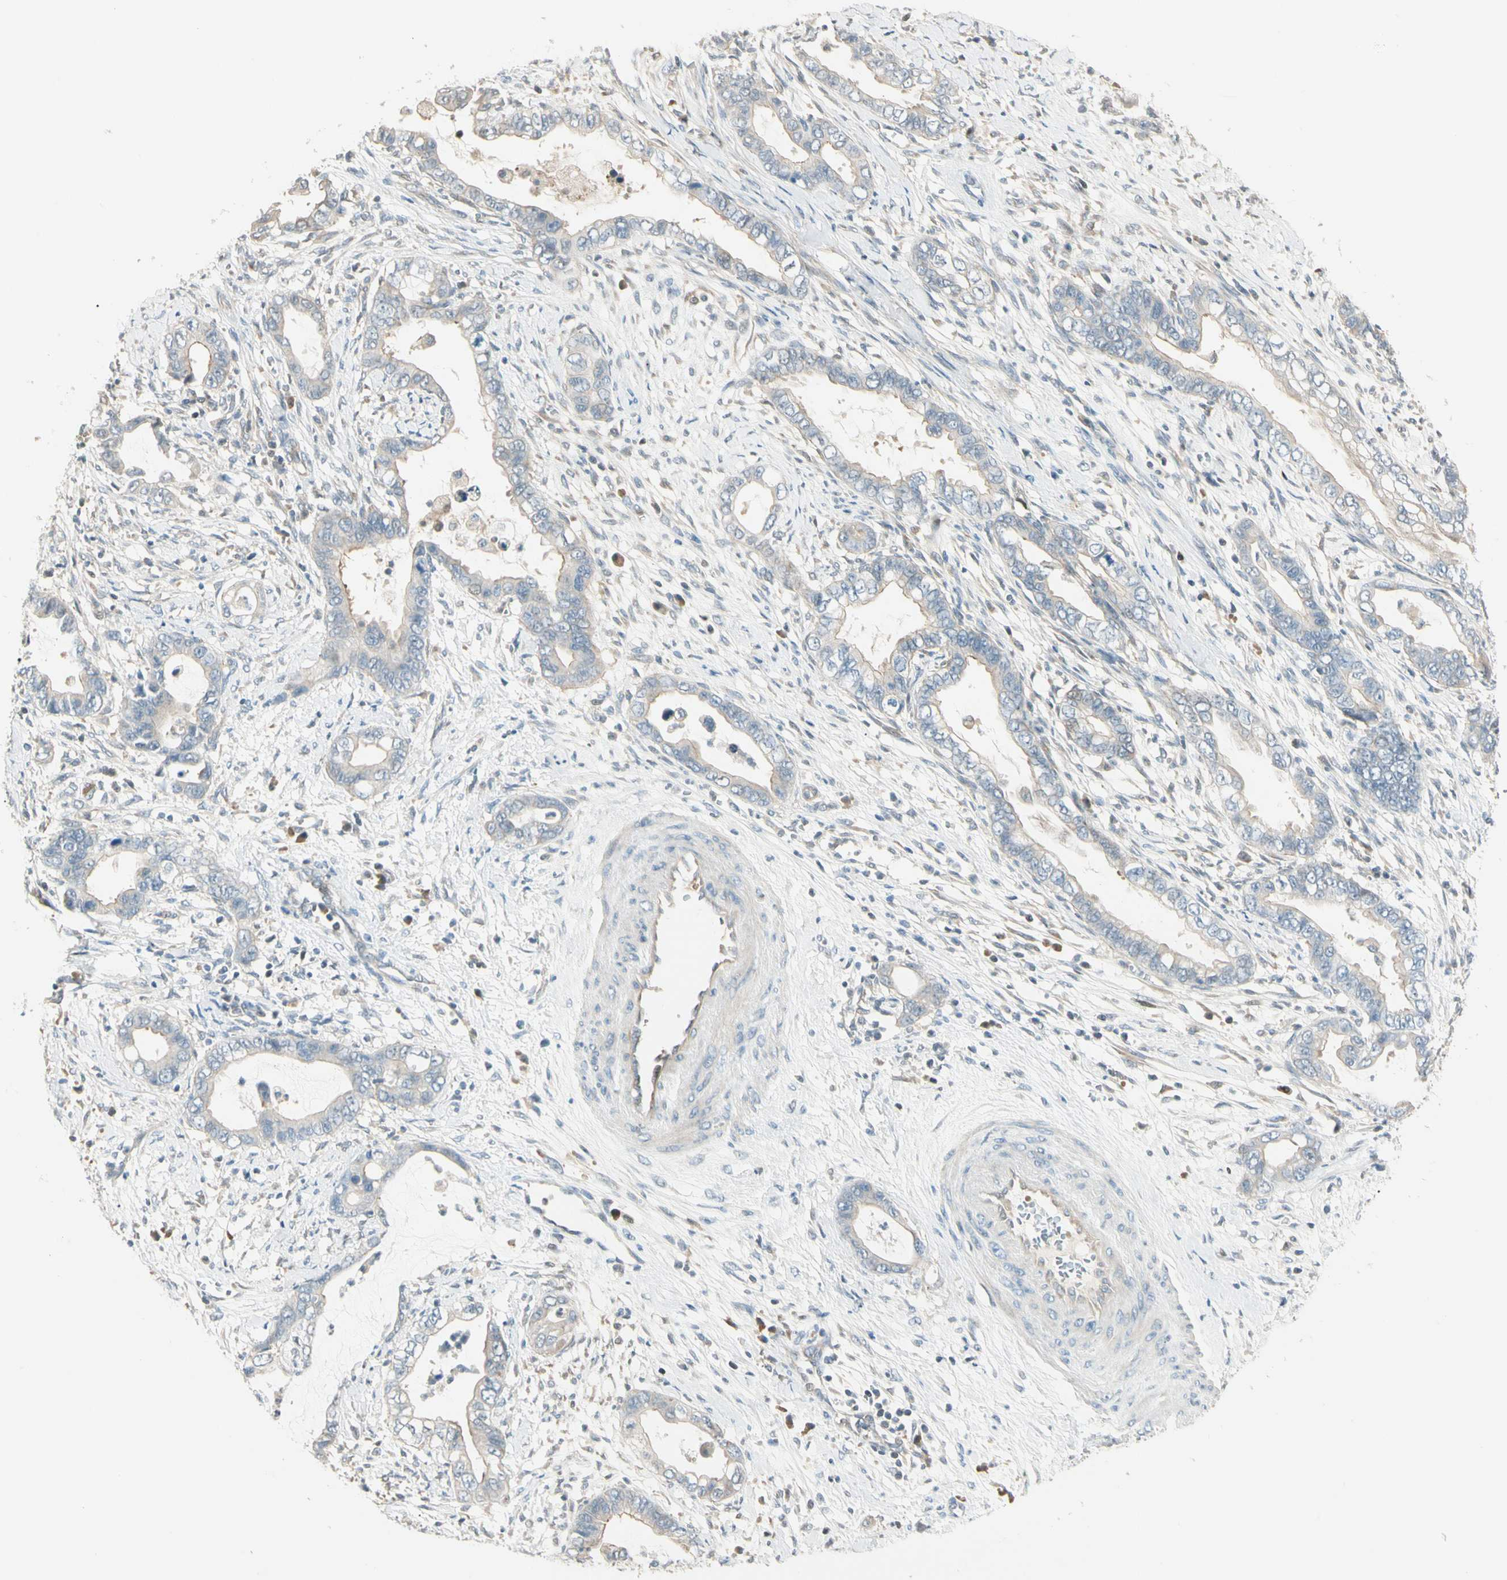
{"staining": {"intensity": "weak", "quantity": ">75%", "location": "cytoplasmic/membranous"}, "tissue": "cervical cancer", "cell_type": "Tumor cells", "image_type": "cancer", "snomed": [{"axis": "morphology", "description": "Adenocarcinoma, NOS"}, {"axis": "topography", "description": "Cervix"}], "caption": "The micrograph exhibits a brown stain indicating the presence of a protein in the cytoplasmic/membranous of tumor cells in cervical cancer.", "gene": "P3H2", "patient": {"sex": "female", "age": 44}}